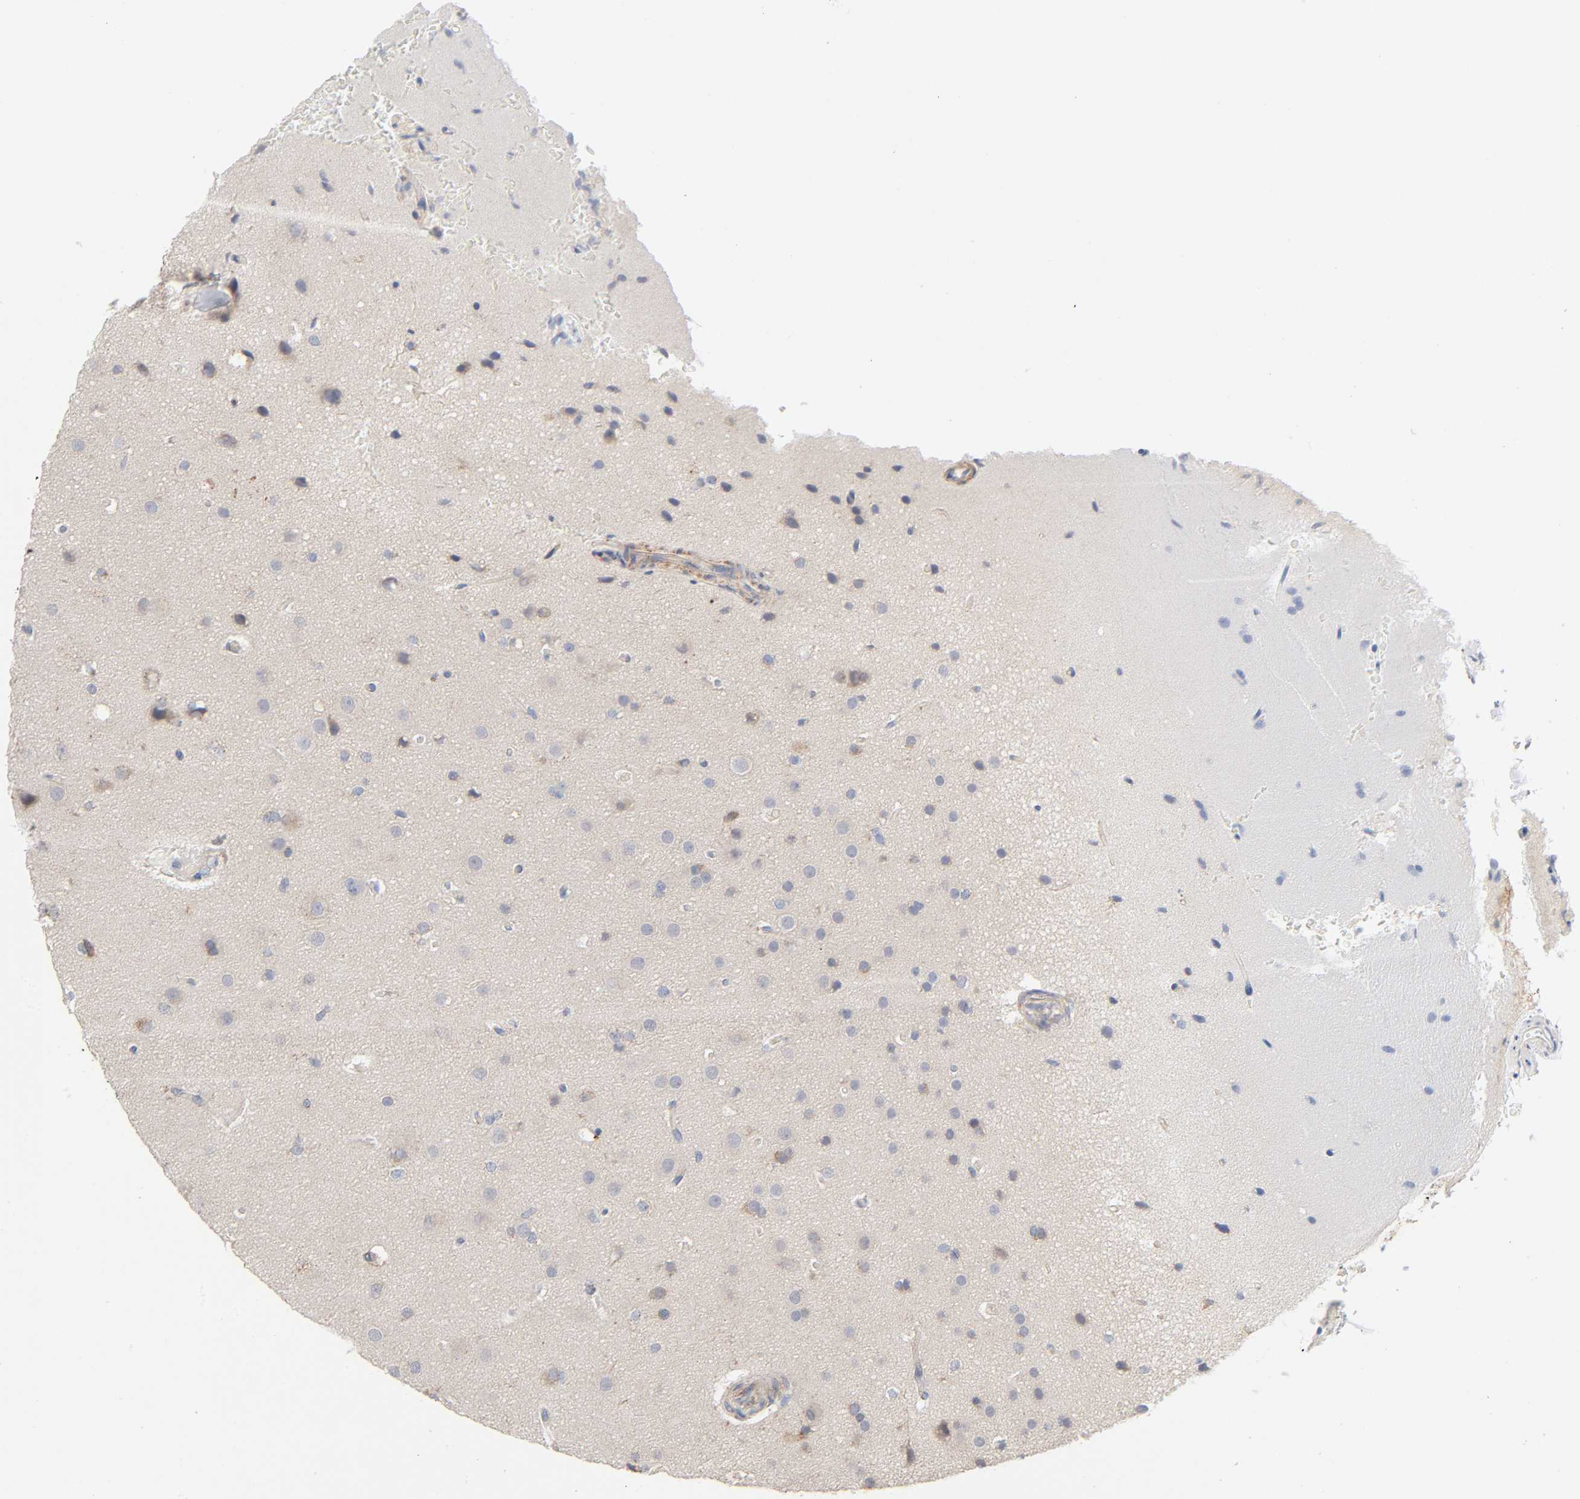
{"staining": {"intensity": "negative", "quantity": "none", "location": "none"}, "tissue": "glioma", "cell_type": "Tumor cells", "image_type": "cancer", "snomed": [{"axis": "morphology", "description": "Glioma, malignant, Low grade"}, {"axis": "topography", "description": "Cerebral cortex"}], "caption": "Protein analysis of glioma reveals no significant positivity in tumor cells. (IHC, brightfield microscopy, high magnification).", "gene": "SYT16", "patient": {"sex": "female", "age": 47}}